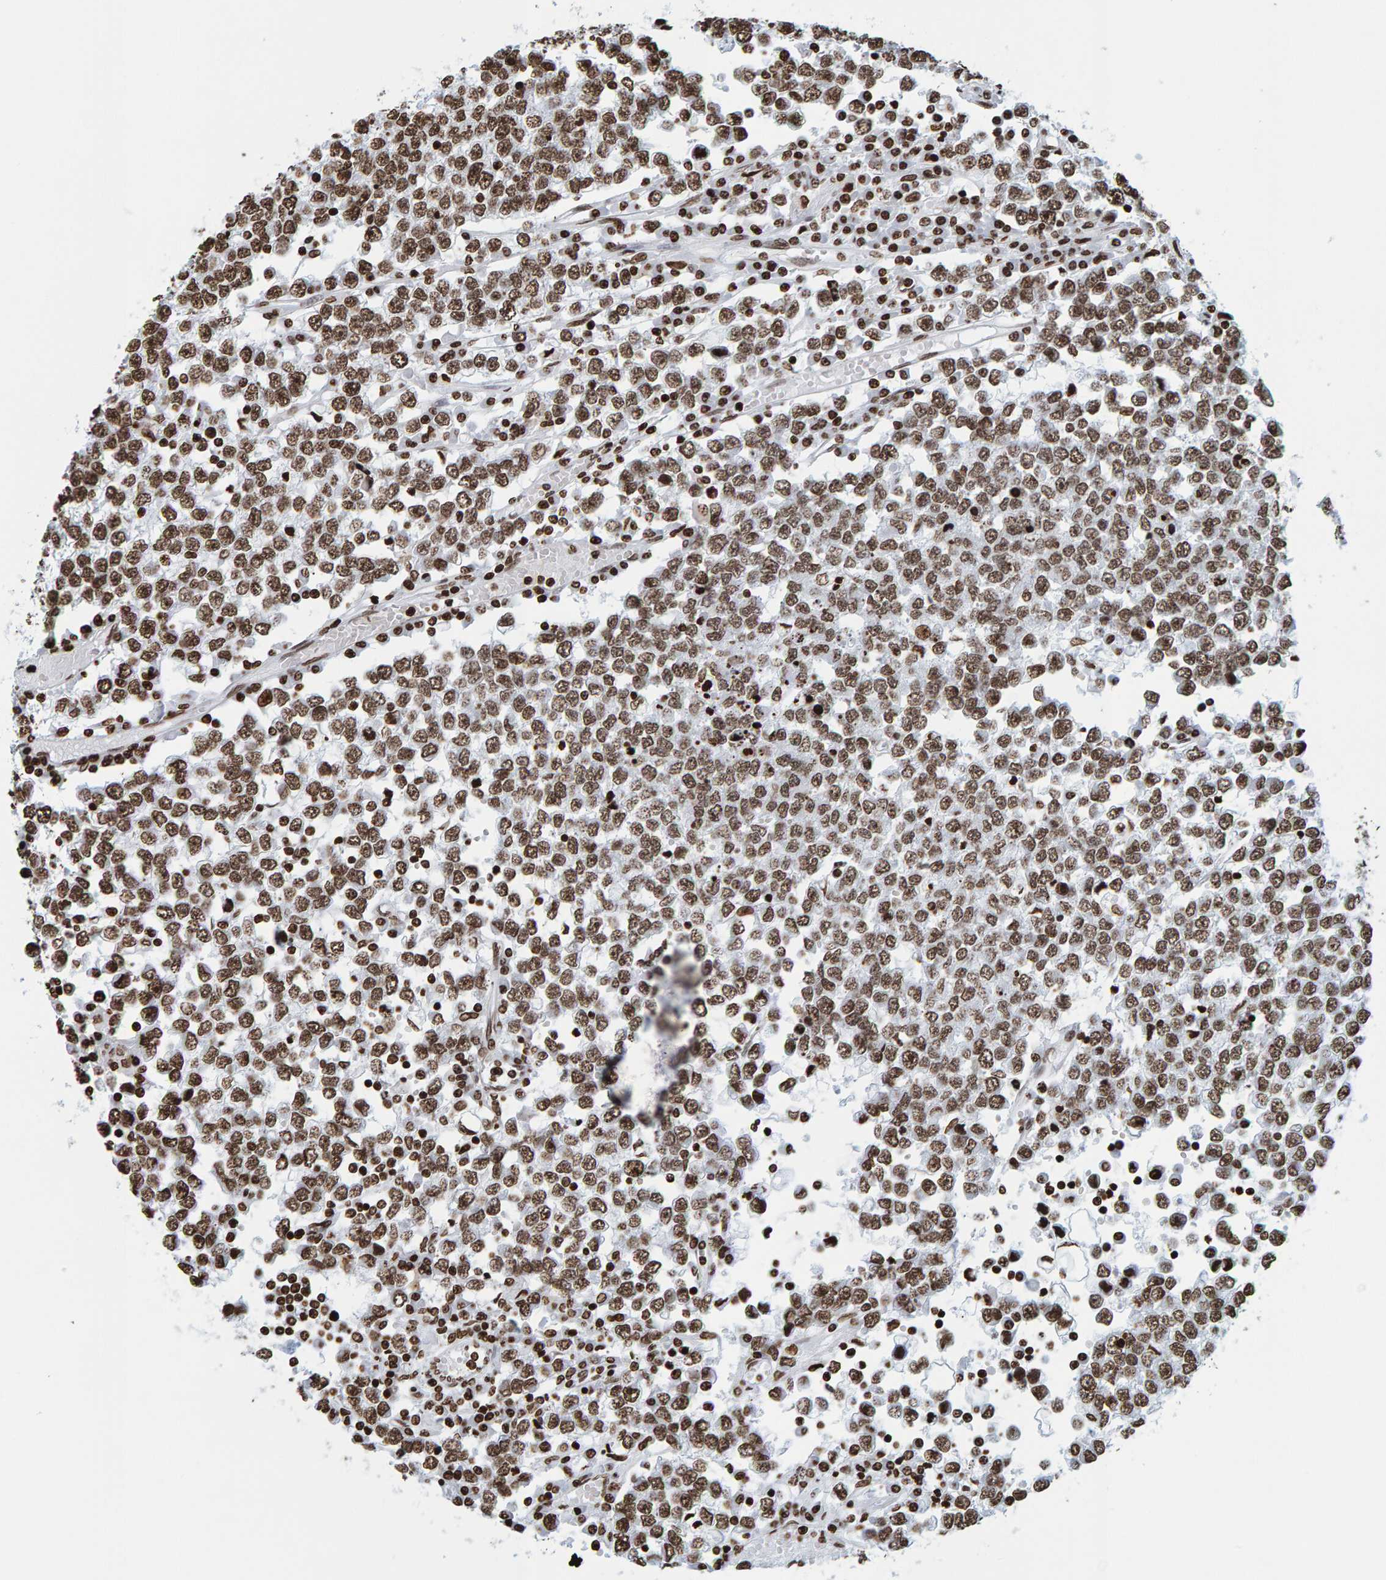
{"staining": {"intensity": "strong", "quantity": ">75%", "location": "nuclear"}, "tissue": "testis cancer", "cell_type": "Tumor cells", "image_type": "cancer", "snomed": [{"axis": "morphology", "description": "Seminoma, NOS"}, {"axis": "topography", "description": "Testis"}], "caption": "DAB immunohistochemical staining of testis seminoma reveals strong nuclear protein expression in about >75% of tumor cells. The staining was performed using DAB (3,3'-diaminobenzidine) to visualize the protein expression in brown, while the nuclei were stained in blue with hematoxylin (Magnification: 20x).", "gene": "BRF2", "patient": {"sex": "male", "age": 65}}